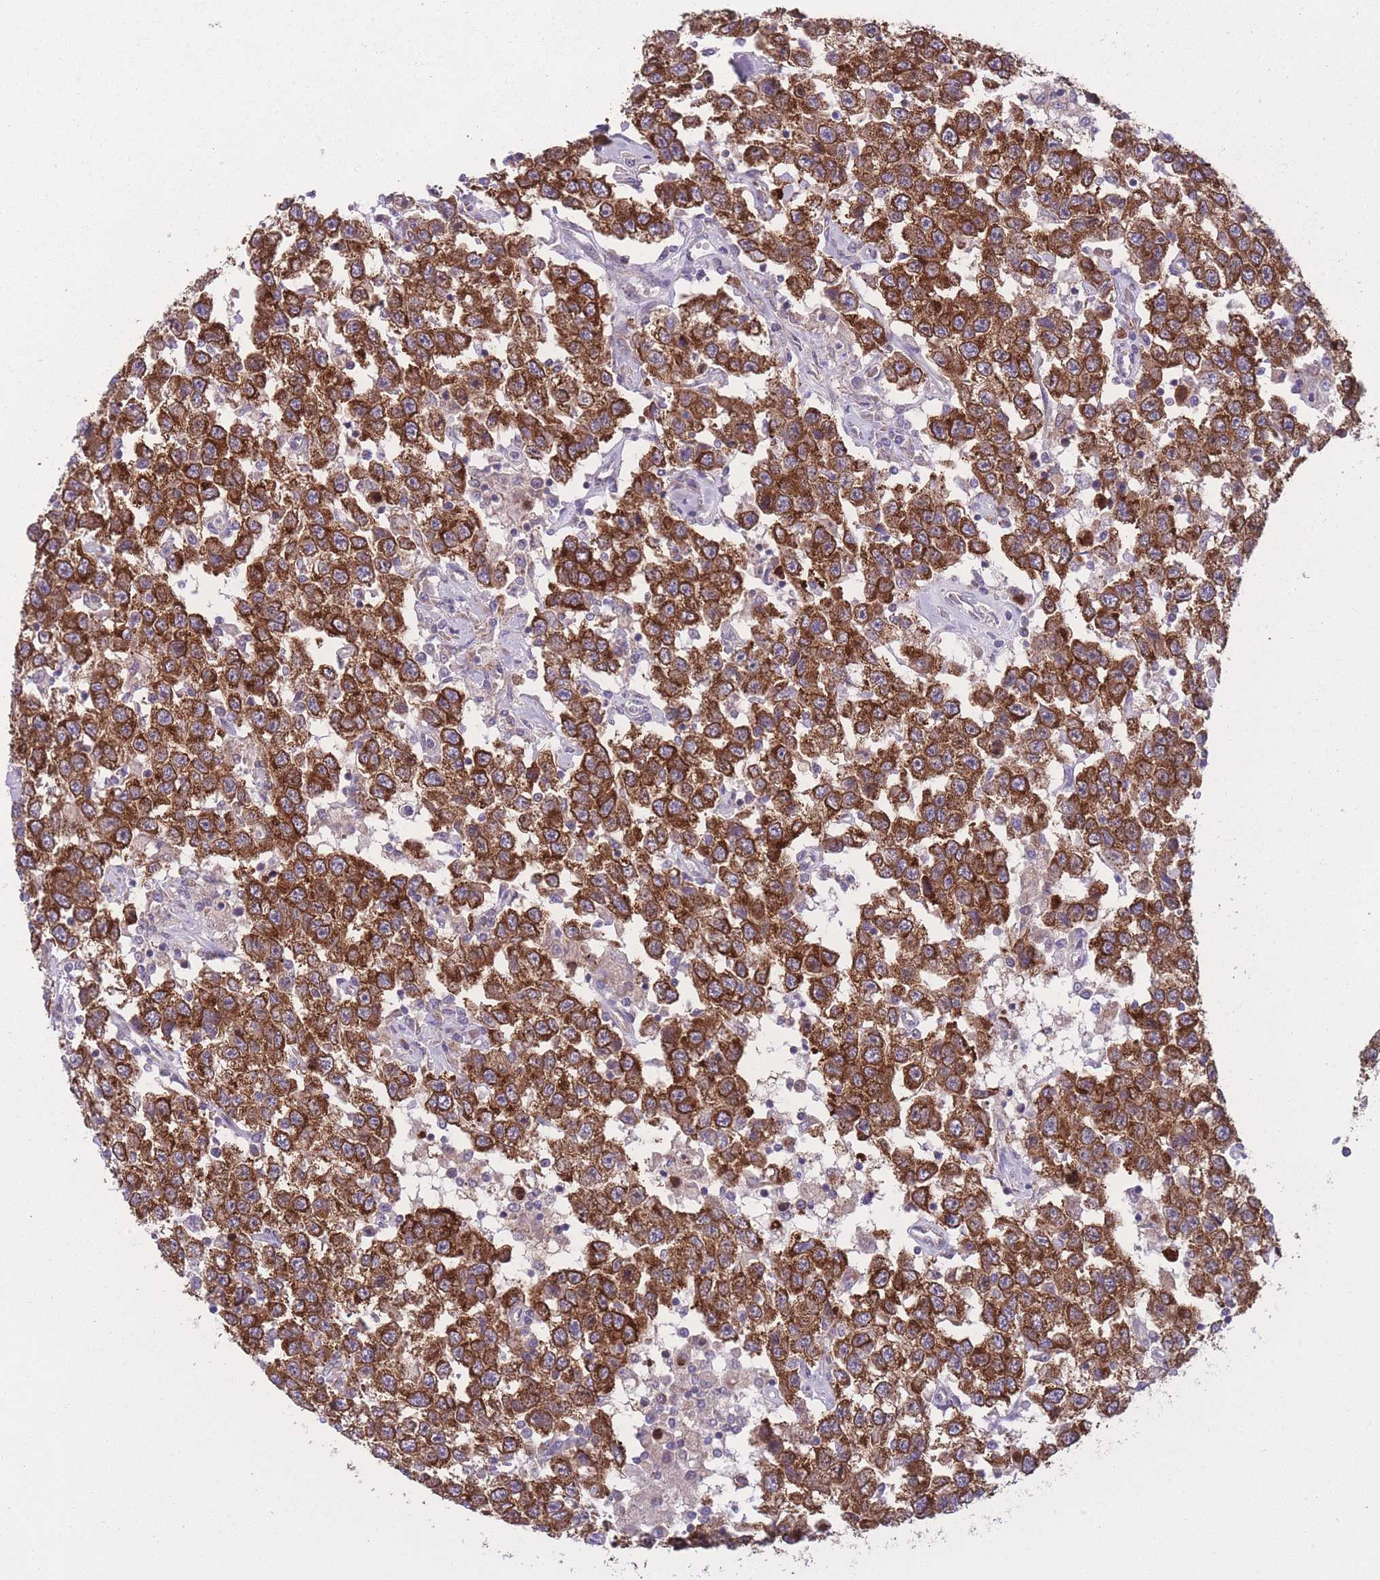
{"staining": {"intensity": "strong", "quantity": ">75%", "location": "cytoplasmic/membranous"}, "tissue": "testis cancer", "cell_type": "Tumor cells", "image_type": "cancer", "snomed": [{"axis": "morphology", "description": "Seminoma, NOS"}, {"axis": "topography", "description": "Testis"}], "caption": "A histopathology image of testis seminoma stained for a protein reveals strong cytoplasmic/membranous brown staining in tumor cells.", "gene": "CCT6B", "patient": {"sex": "male", "age": 41}}